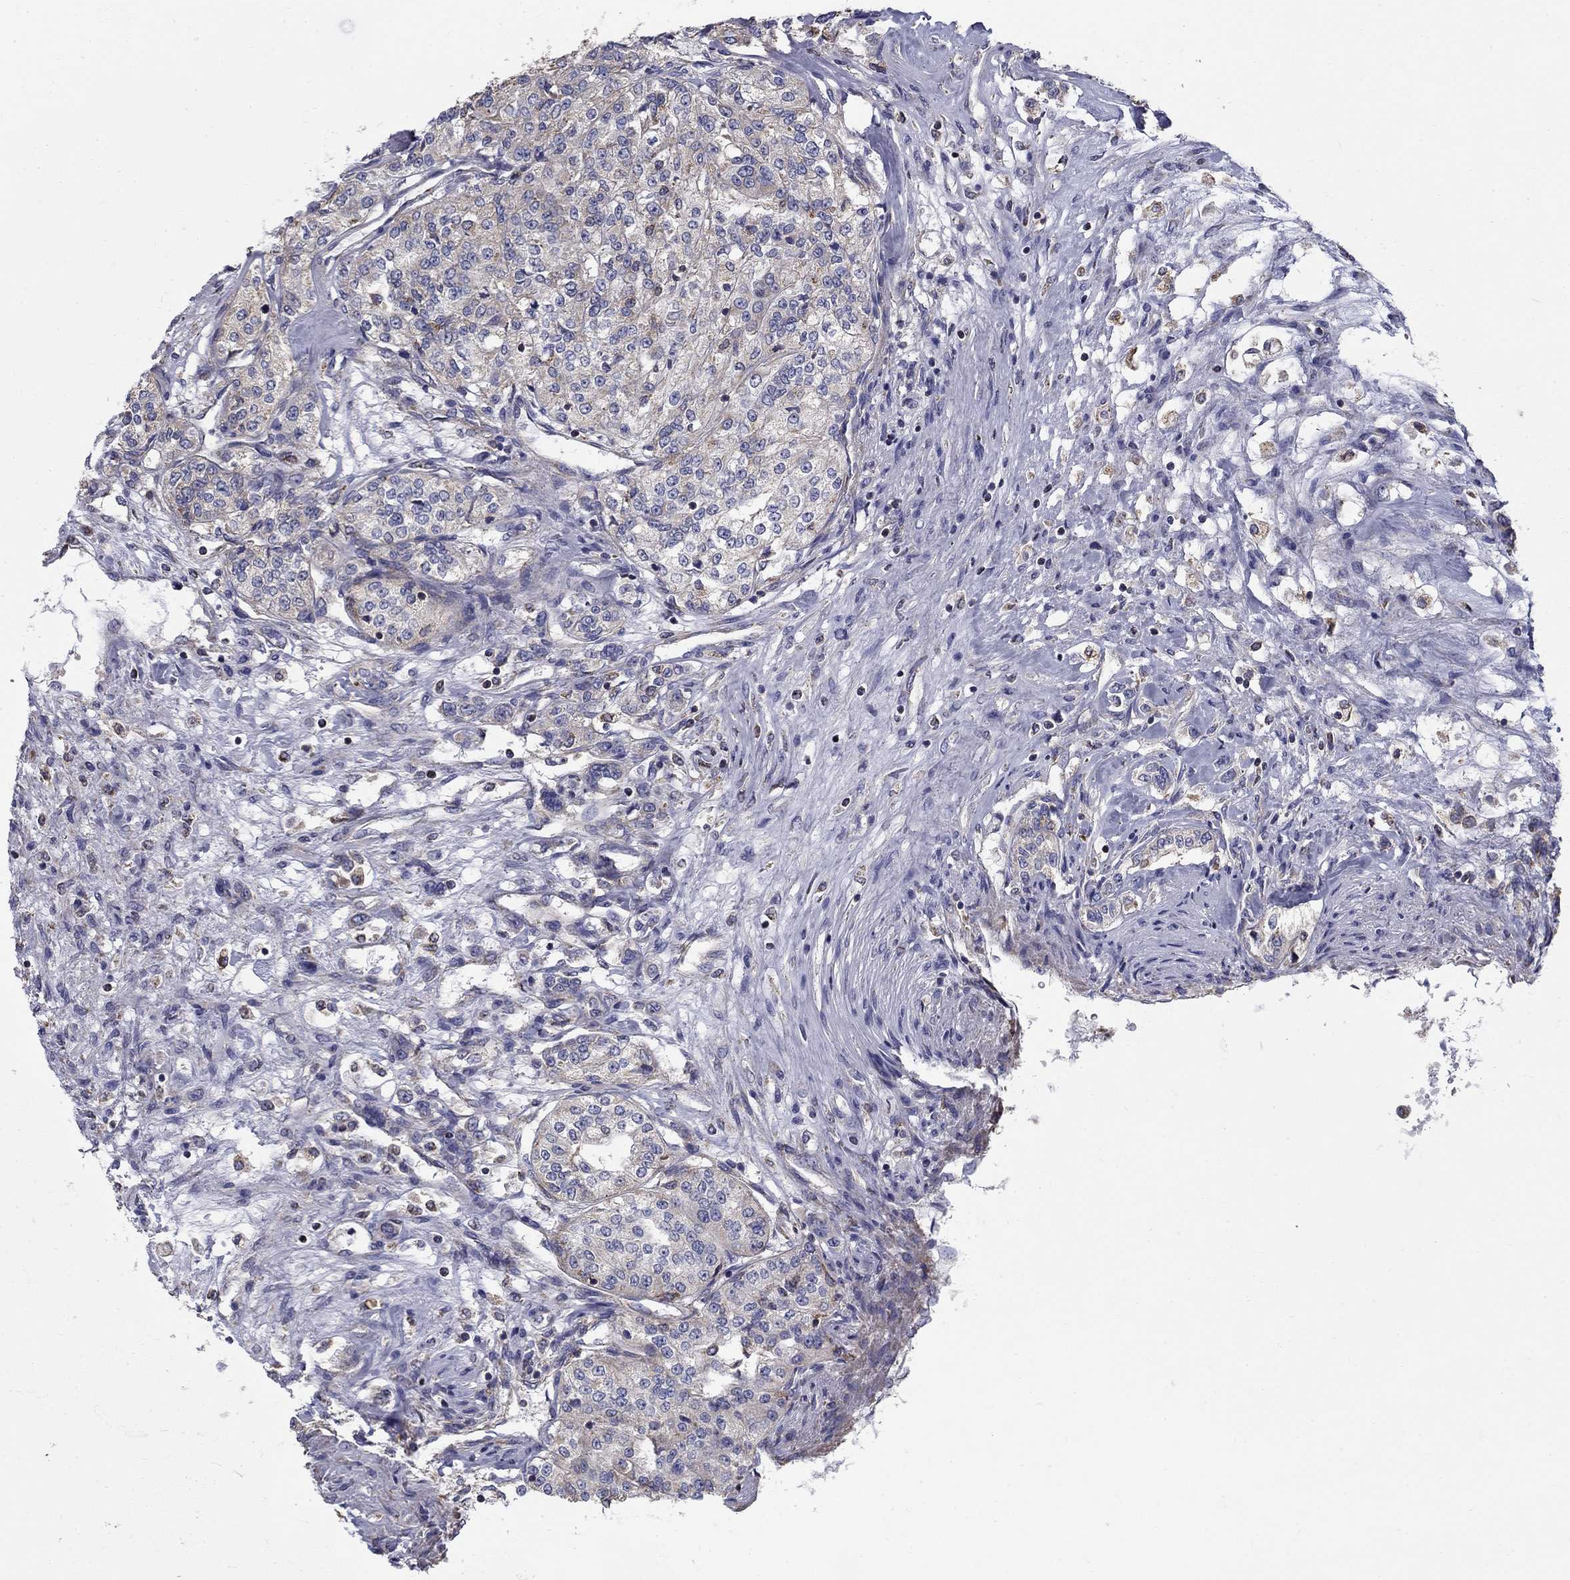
{"staining": {"intensity": "negative", "quantity": "none", "location": "none"}, "tissue": "renal cancer", "cell_type": "Tumor cells", "image_type": "cancer", "snomed": [{"axis": "morphology", "description": "Adenocarcinoma, NOS"}, {"axis": "topography", "description": "Kidney"}], "caption": "Renal cancer was stained to show a protein in brown. There is no significant expression in tumor cells.", "gene": "NME5", "patient": {"sex": "female", "age": 63}}